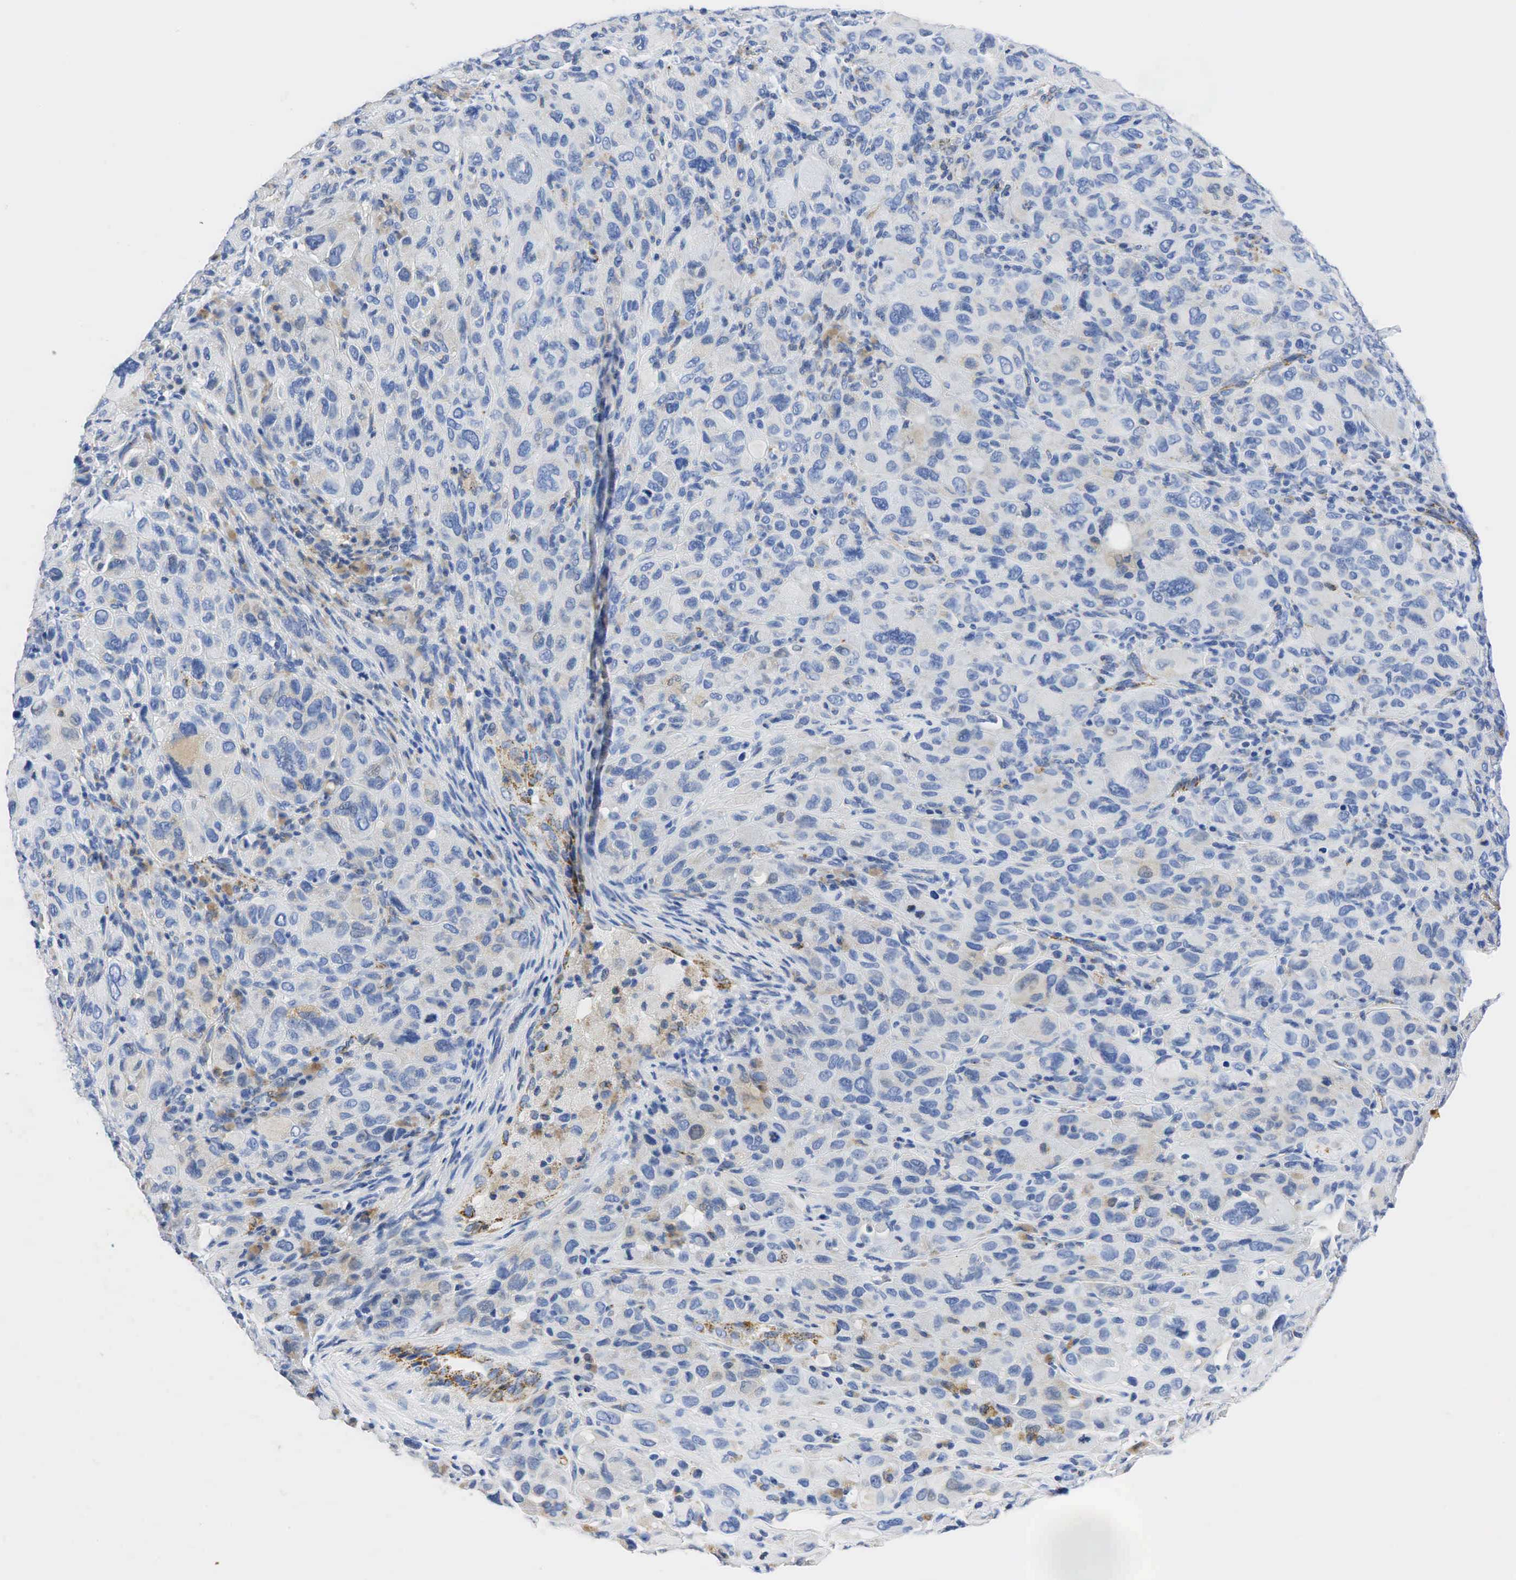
{"staining": {"intensity": "weak", "quantity": "<25%", "location": "cytoplasmic/membranous"}, "tissue": "melanoma", "cell_type": "Tumor cells", "image_type": "cancer", "snomed": [{"axis": "morphology", "description": "Malignant melanoma, Metastatic site"}, {"axis": "topography", "description": "Skin"}], "caption": "Image shows no significant protein staining in tumor cells of melanoma.", "gene": "SYP", "patient": {"sex": "male", "age": 32}}